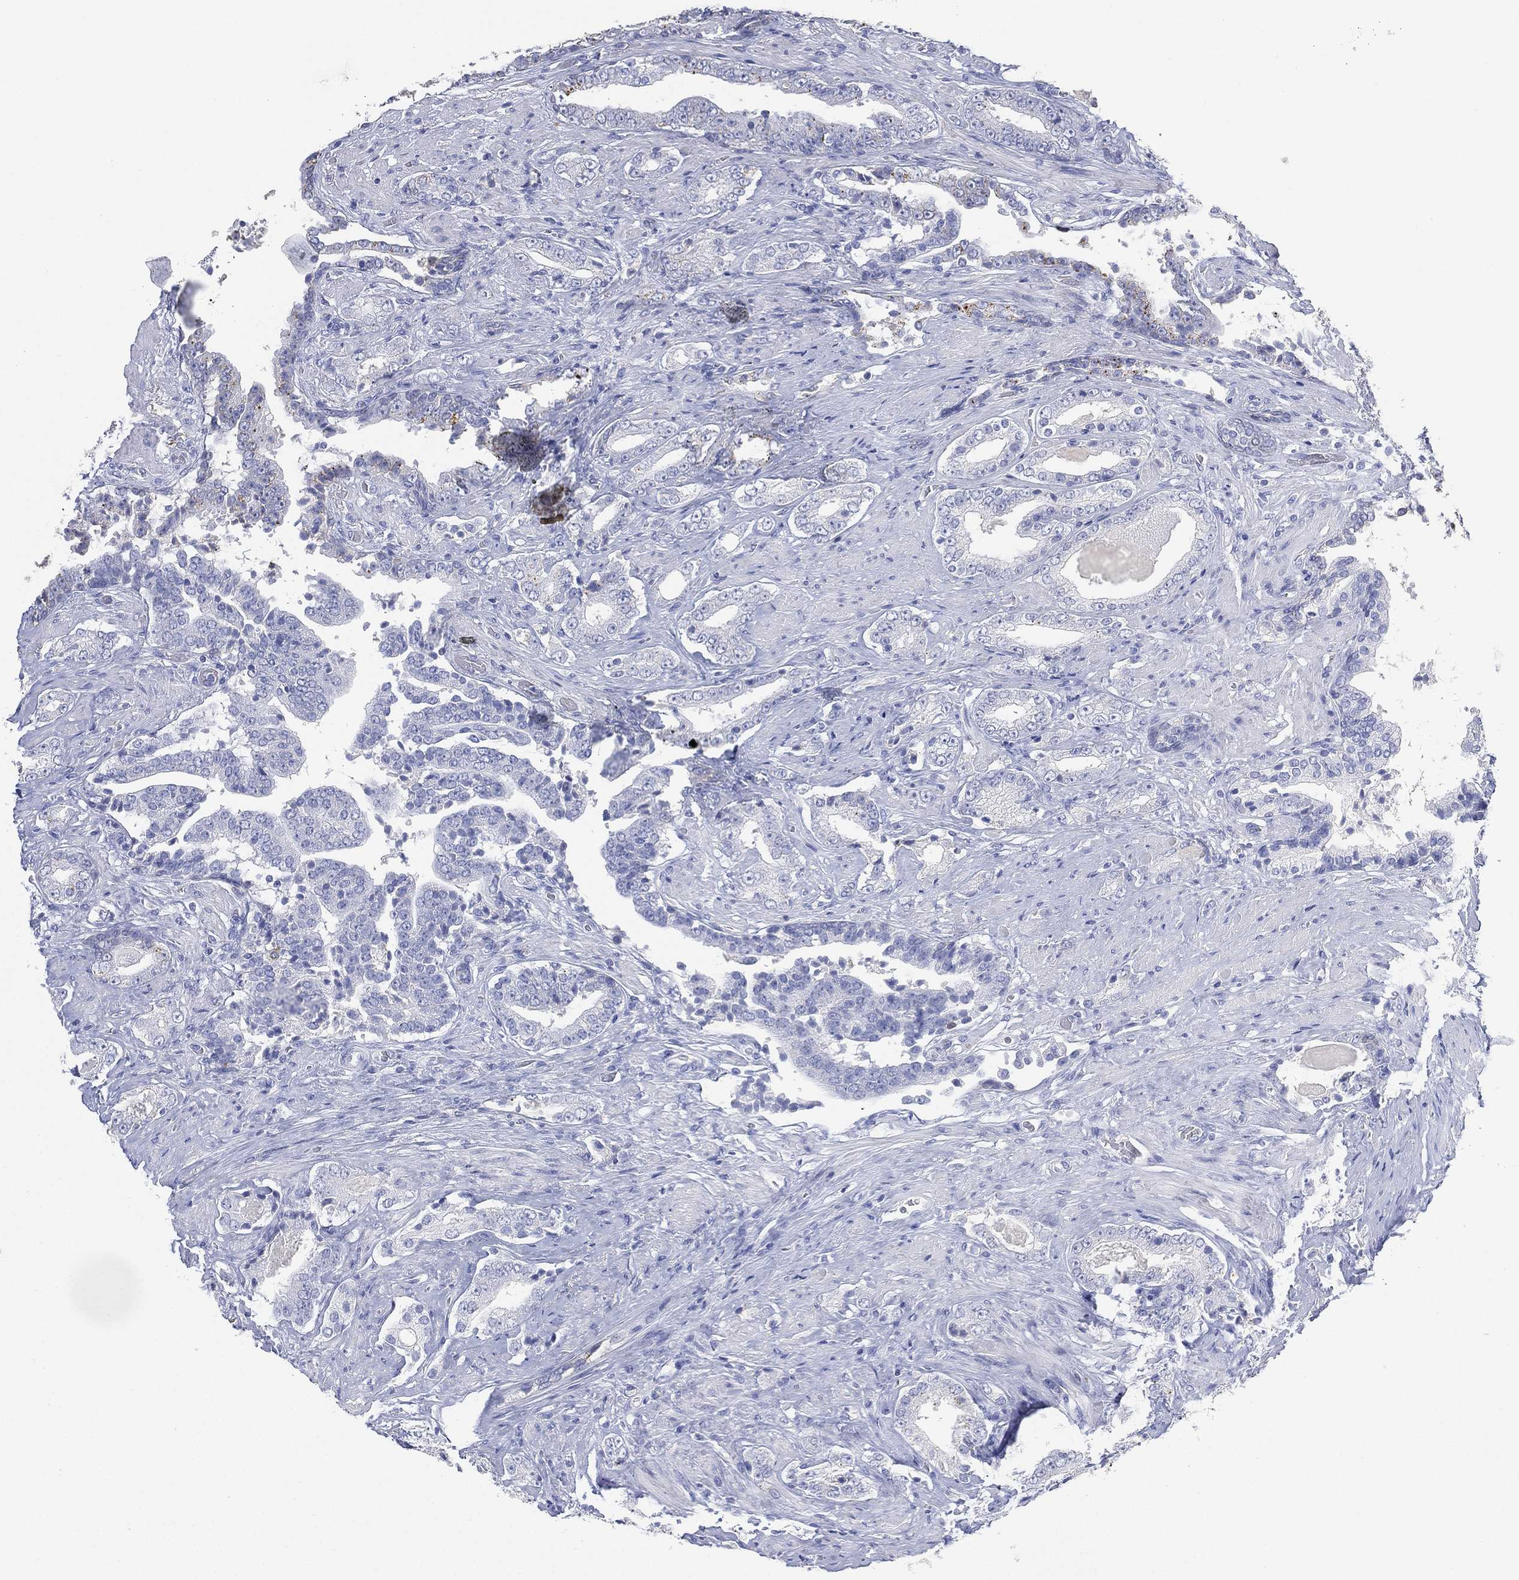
{"staining": {"intensity": "negative", "quantity": "none", "location": "none"}, "tissue": "prostate cancer", "cell_type": "Tumor cells", "image_type": "cancer", "snomed": [{"axis": "morphology", "description": "Adenocarcinoma, Low grade"}, {"axis": "topography", "description": "Prostate and seminal vesicle, NOS"}], "caption": "Tumor cells show no significant protein positivity in adenocarcinoma (low-grade) (prostate).", "gene": "FMO1", "patient": {"sex": "male", "age": 61}}